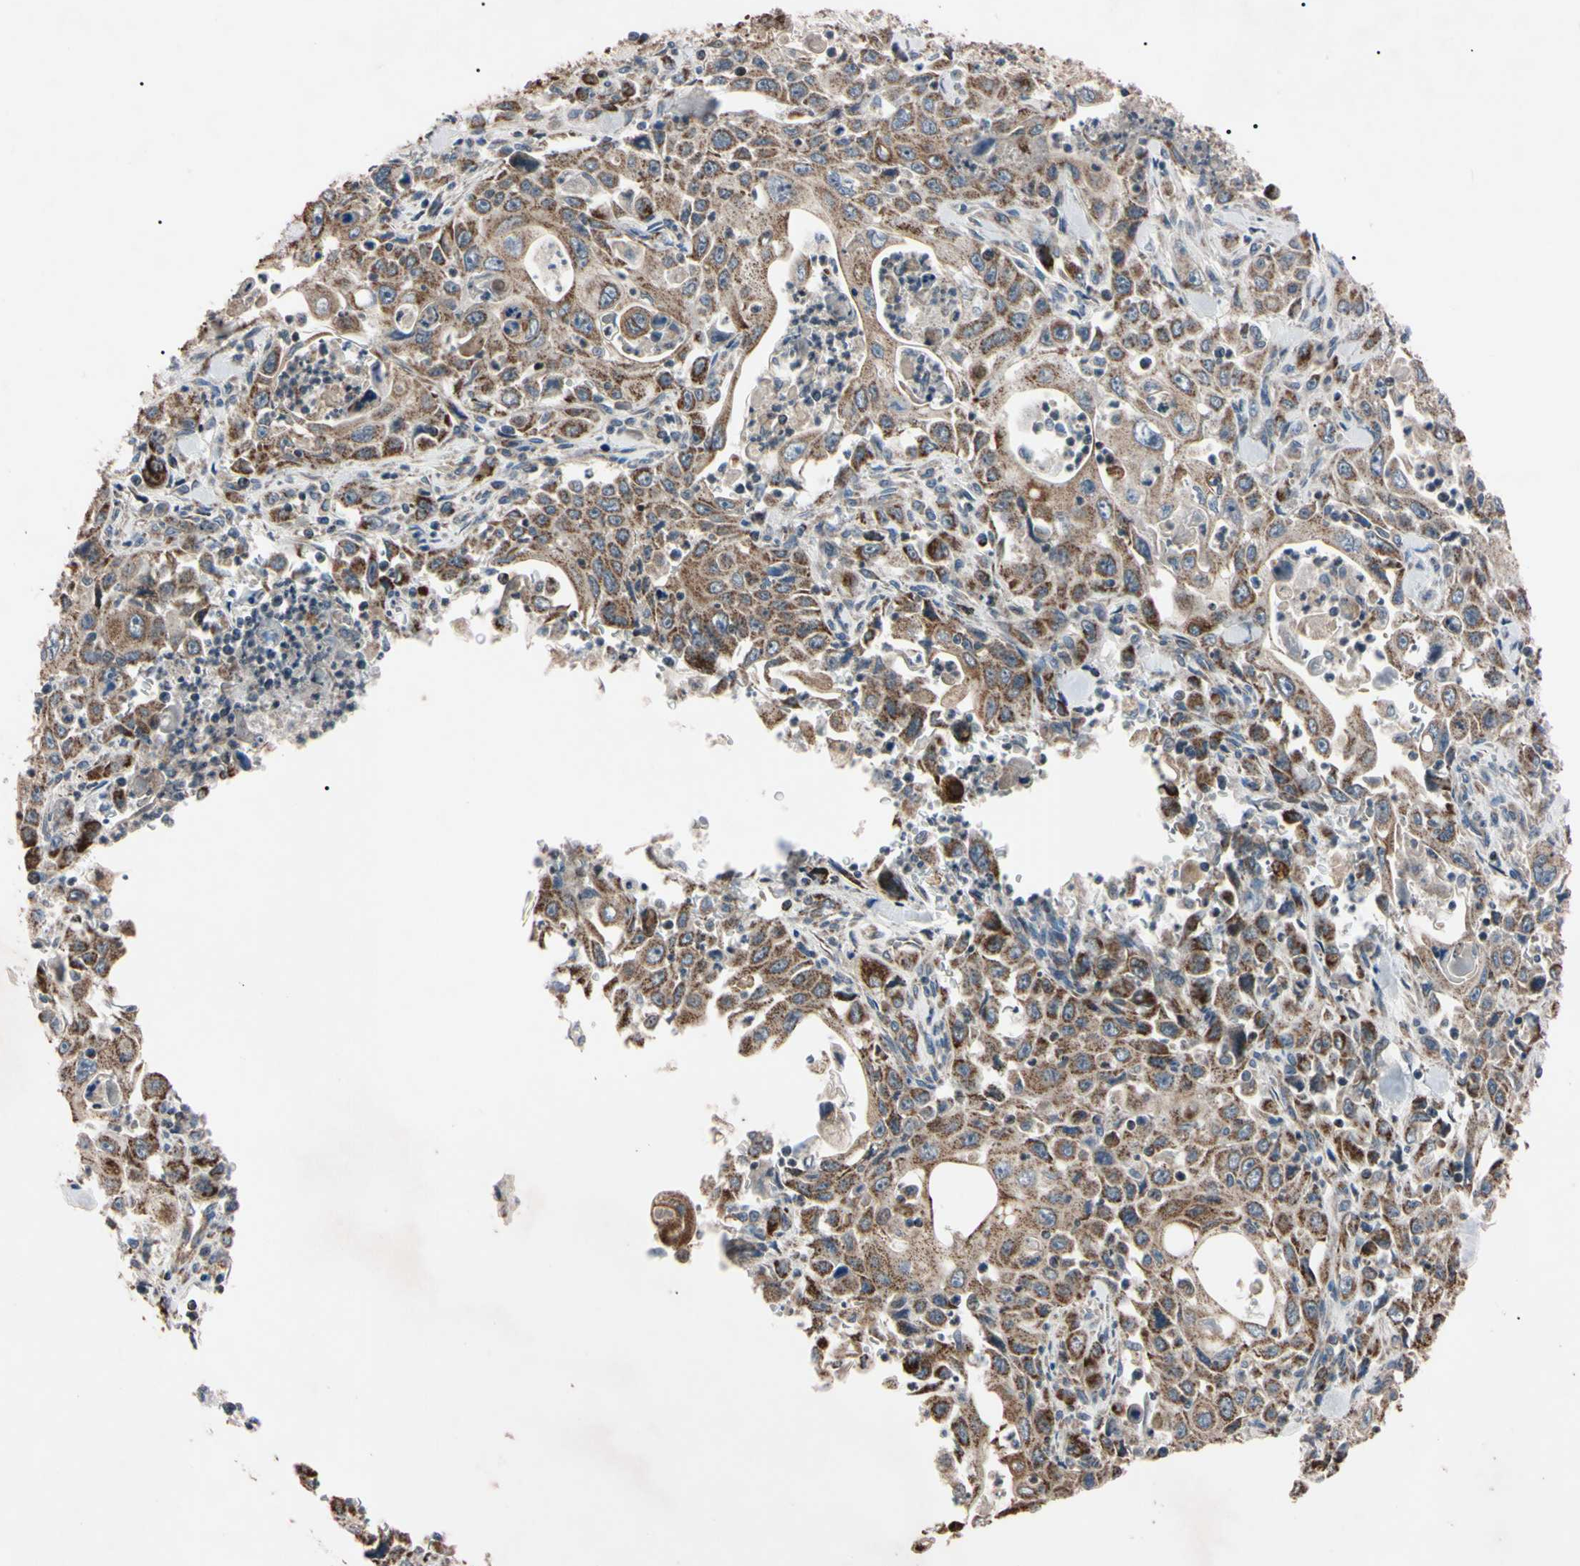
{"staining": {"intensity": "weak", "quantity": ">75%", "location": "cytoplasmic/membranous"}, "tissue": "pancreatic cancer", "cell_type": "Tumor cells", "image_type": "cancer", "snomed": [{"axis": "morphology", "description": "Adenocarcinoma, NOS"}, {"axis": "topography", "description": "Pancreas"}], "caption": "Immunohistochemical staining of pancreatic cancer (adenocarcinoma) shows low levels of weak cytoplasmic/membranous positivity in about >75% of tumor cells.", "gene": "TNFRSF1A", "patient": {"sex": "male", "age": 70}}